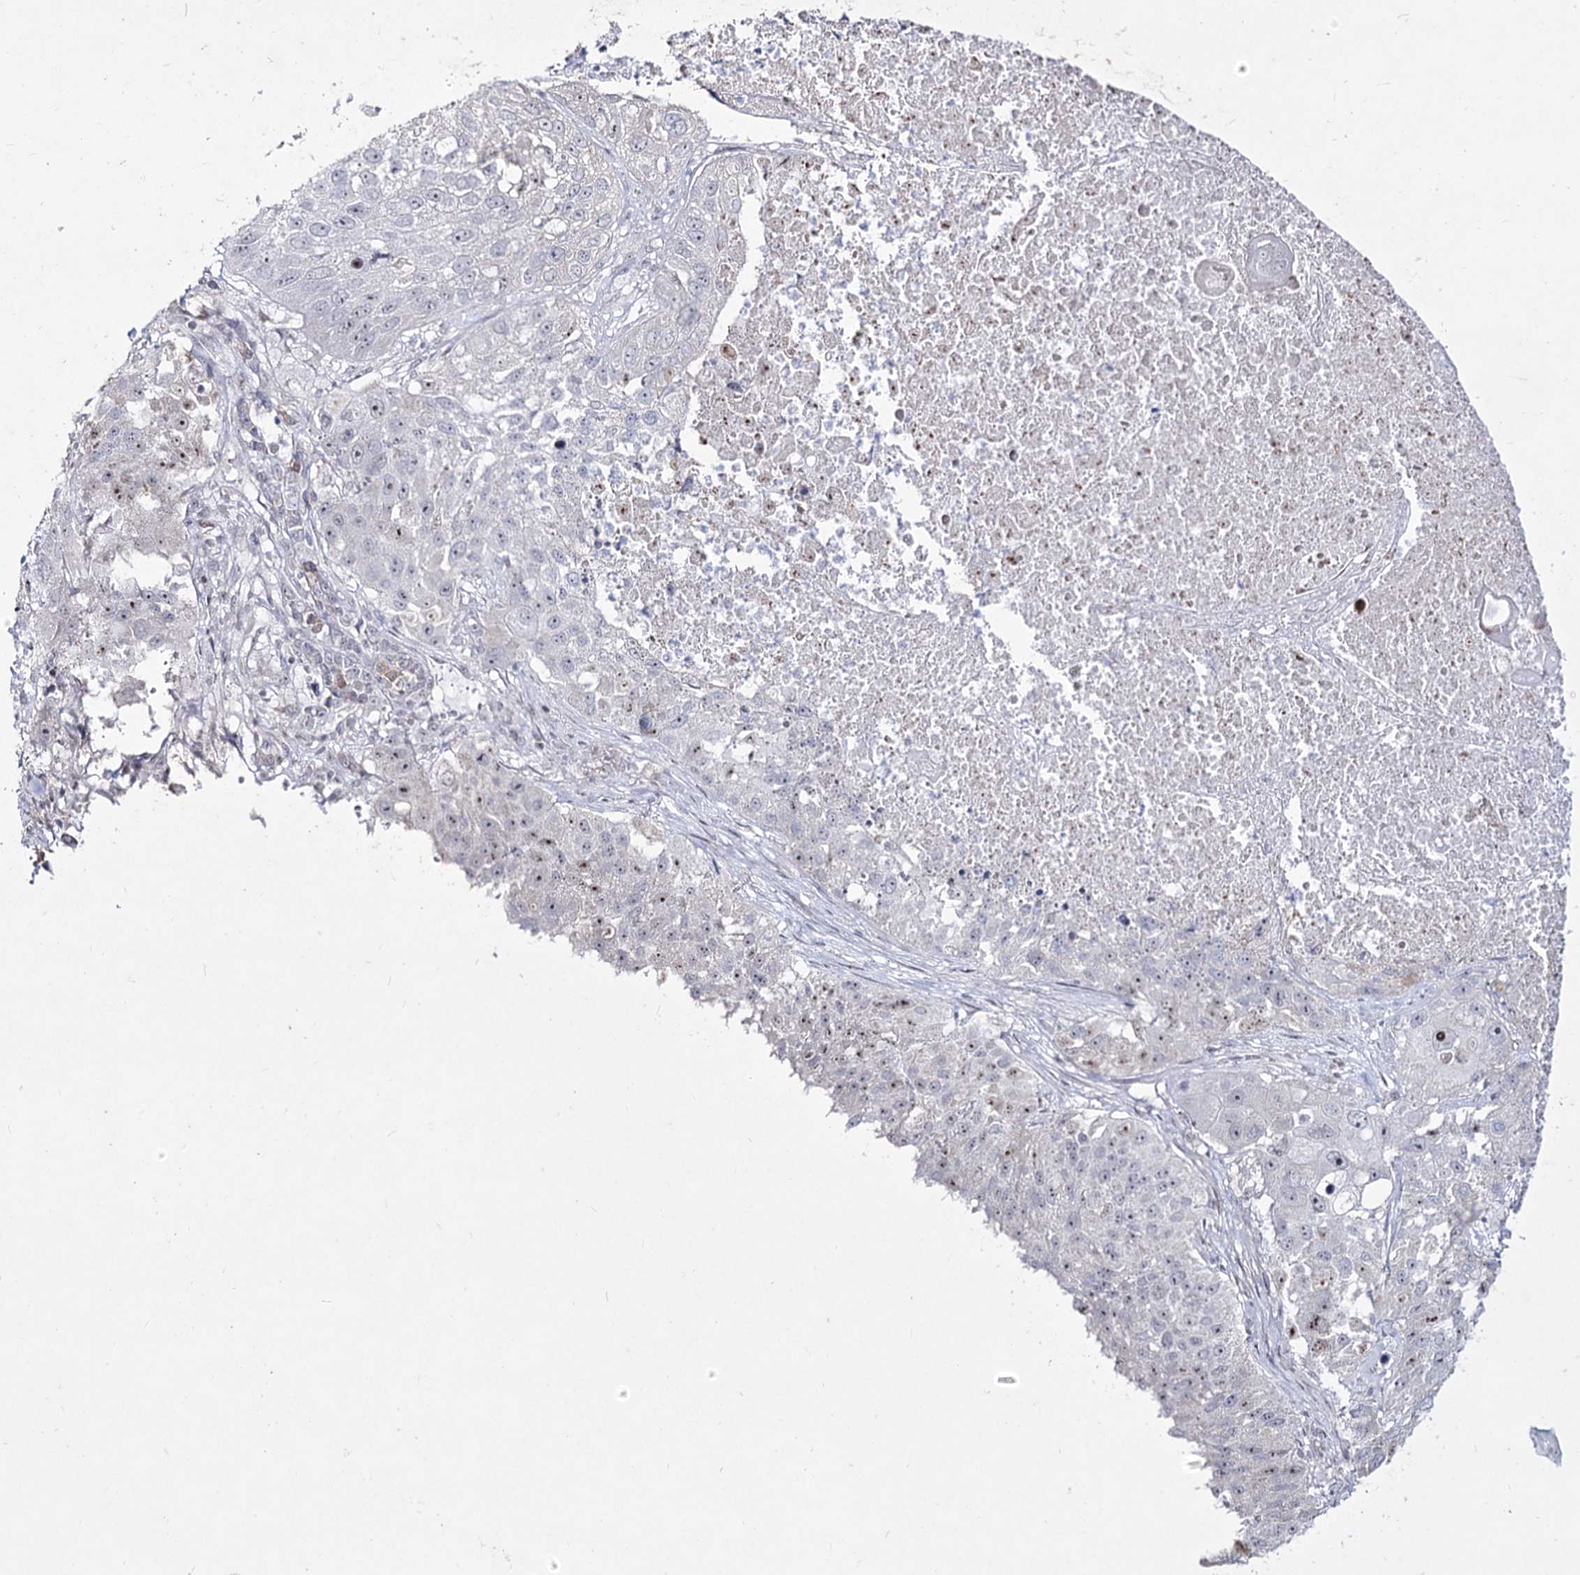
{"staining": {"intensity": "moderate", "quantity": "<25%", "location": "nuclear"}, "tissue": "lung cancer", "cell_type": "Tumor cells", "image_type": "cancer", "snomed": [{"axis": "morphology", "description": "Squamous cell carcinoma, NOS"}, {"axis": "topography", "description": "Lung"}], "caption": "Immunohistochemical staining of lung cancer shows moderate nuclear protein staining in approximately <25% of tumor cells.", "gene": "DDX50", "patient": {"sex": "male", "age": 61}}